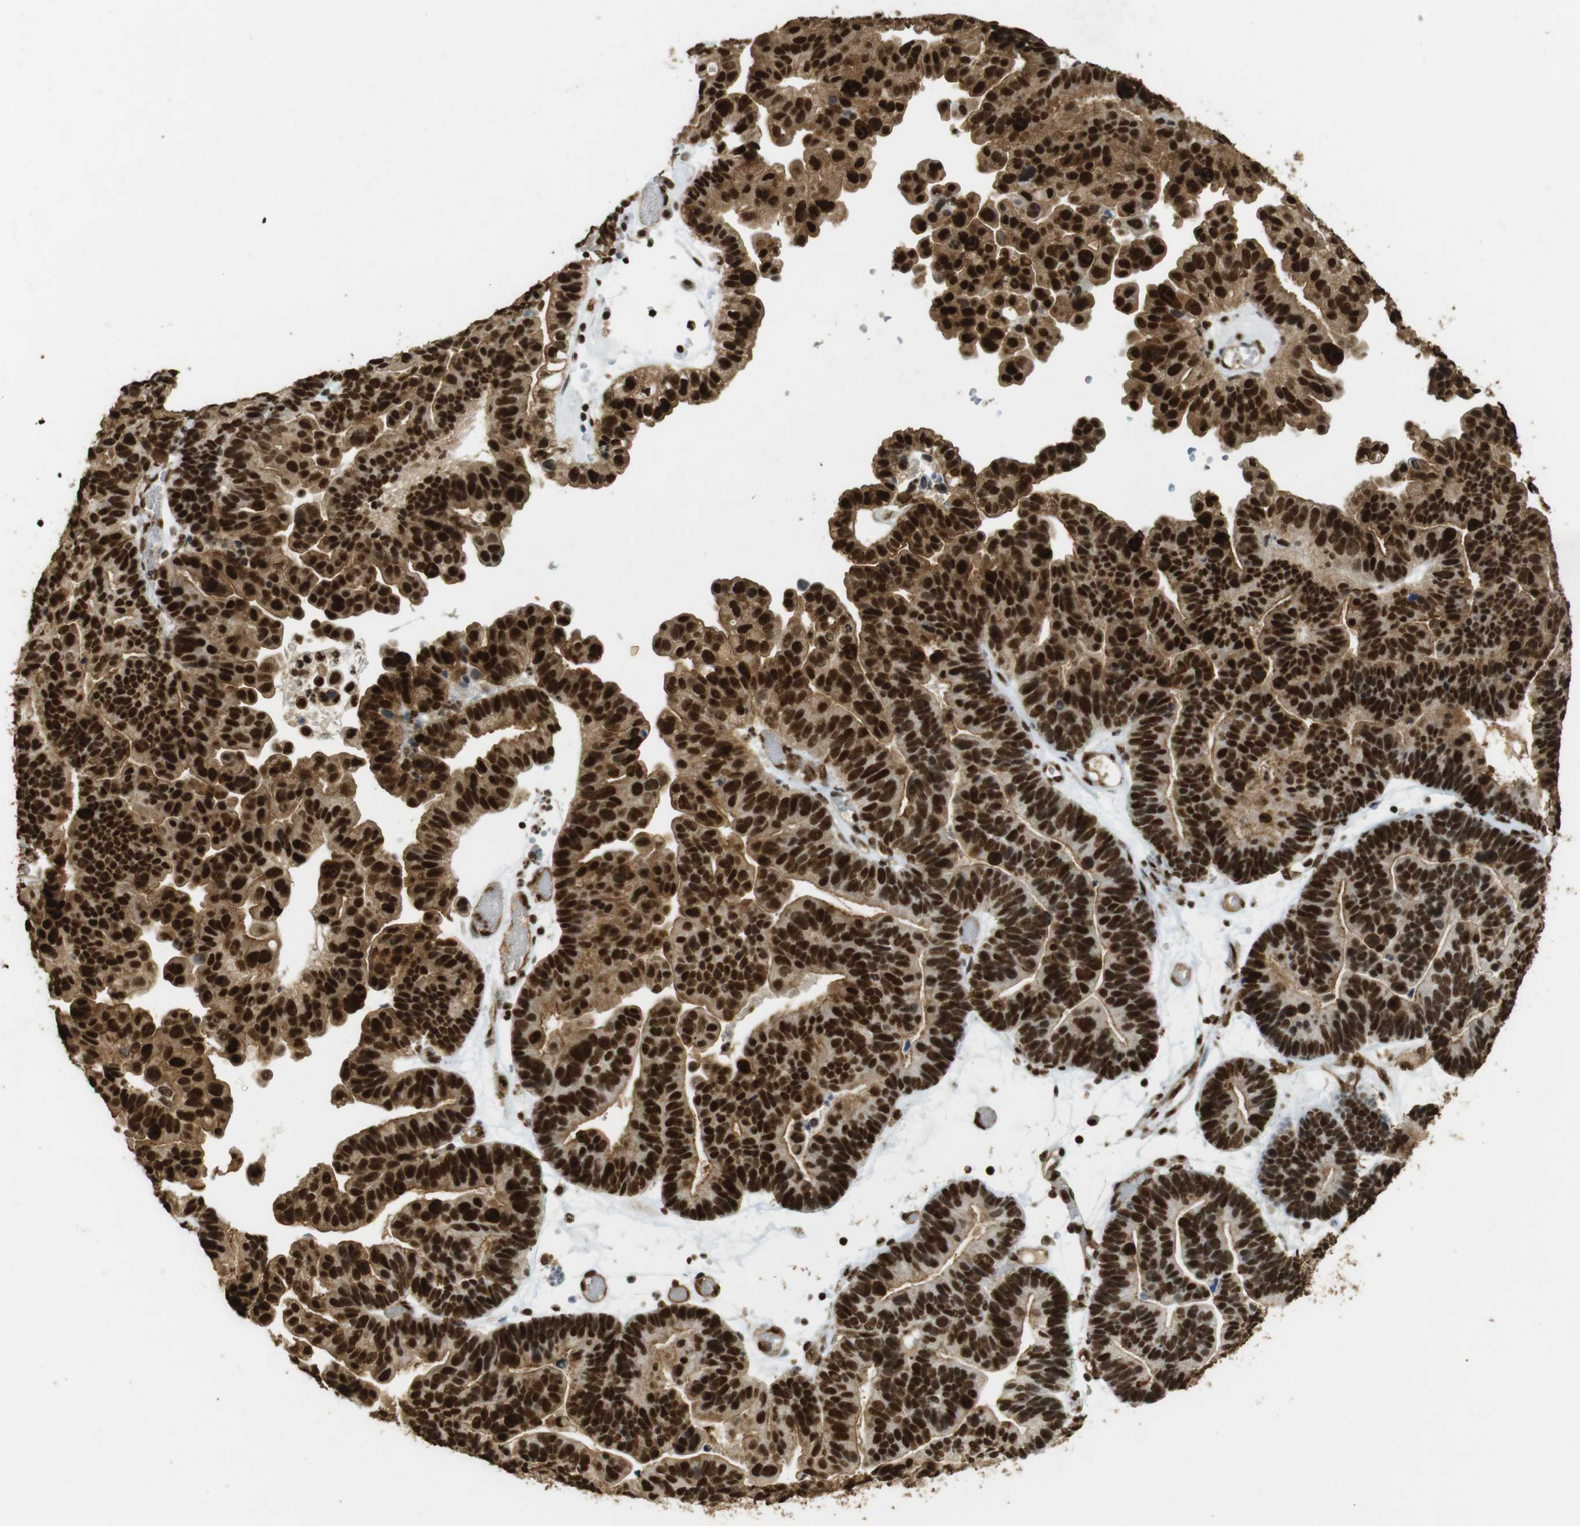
{"staining": {"intensity": "strong", "quantity": ">75%", "location": "cytoplasmic/membranous,nuclear"}, "tissue": "ovarian cancer", "cell_type": "Tumor cells", "image_type": "cancer", "snomed": [{"axis": "morphology", "description": "Cystadenocarcinoma, serous, NOS"}, {"axis": "topography", "description": "Ovary"}], "caption": "Tumor cells exhibit high levels of strong cytoplasmic/membranous and nuclear positivity in about >75% of cells in ovarian serous cystadenocarcinoma. The staining was performed using DAB (3,3'-diaminobenzidine) to visualize the protein expression in brown, while the nuclei were stained in blue with hematoxylin (Magnification: 20x).", "gene": "GATA4", "patient": {"sex": "female", "age": 56}}